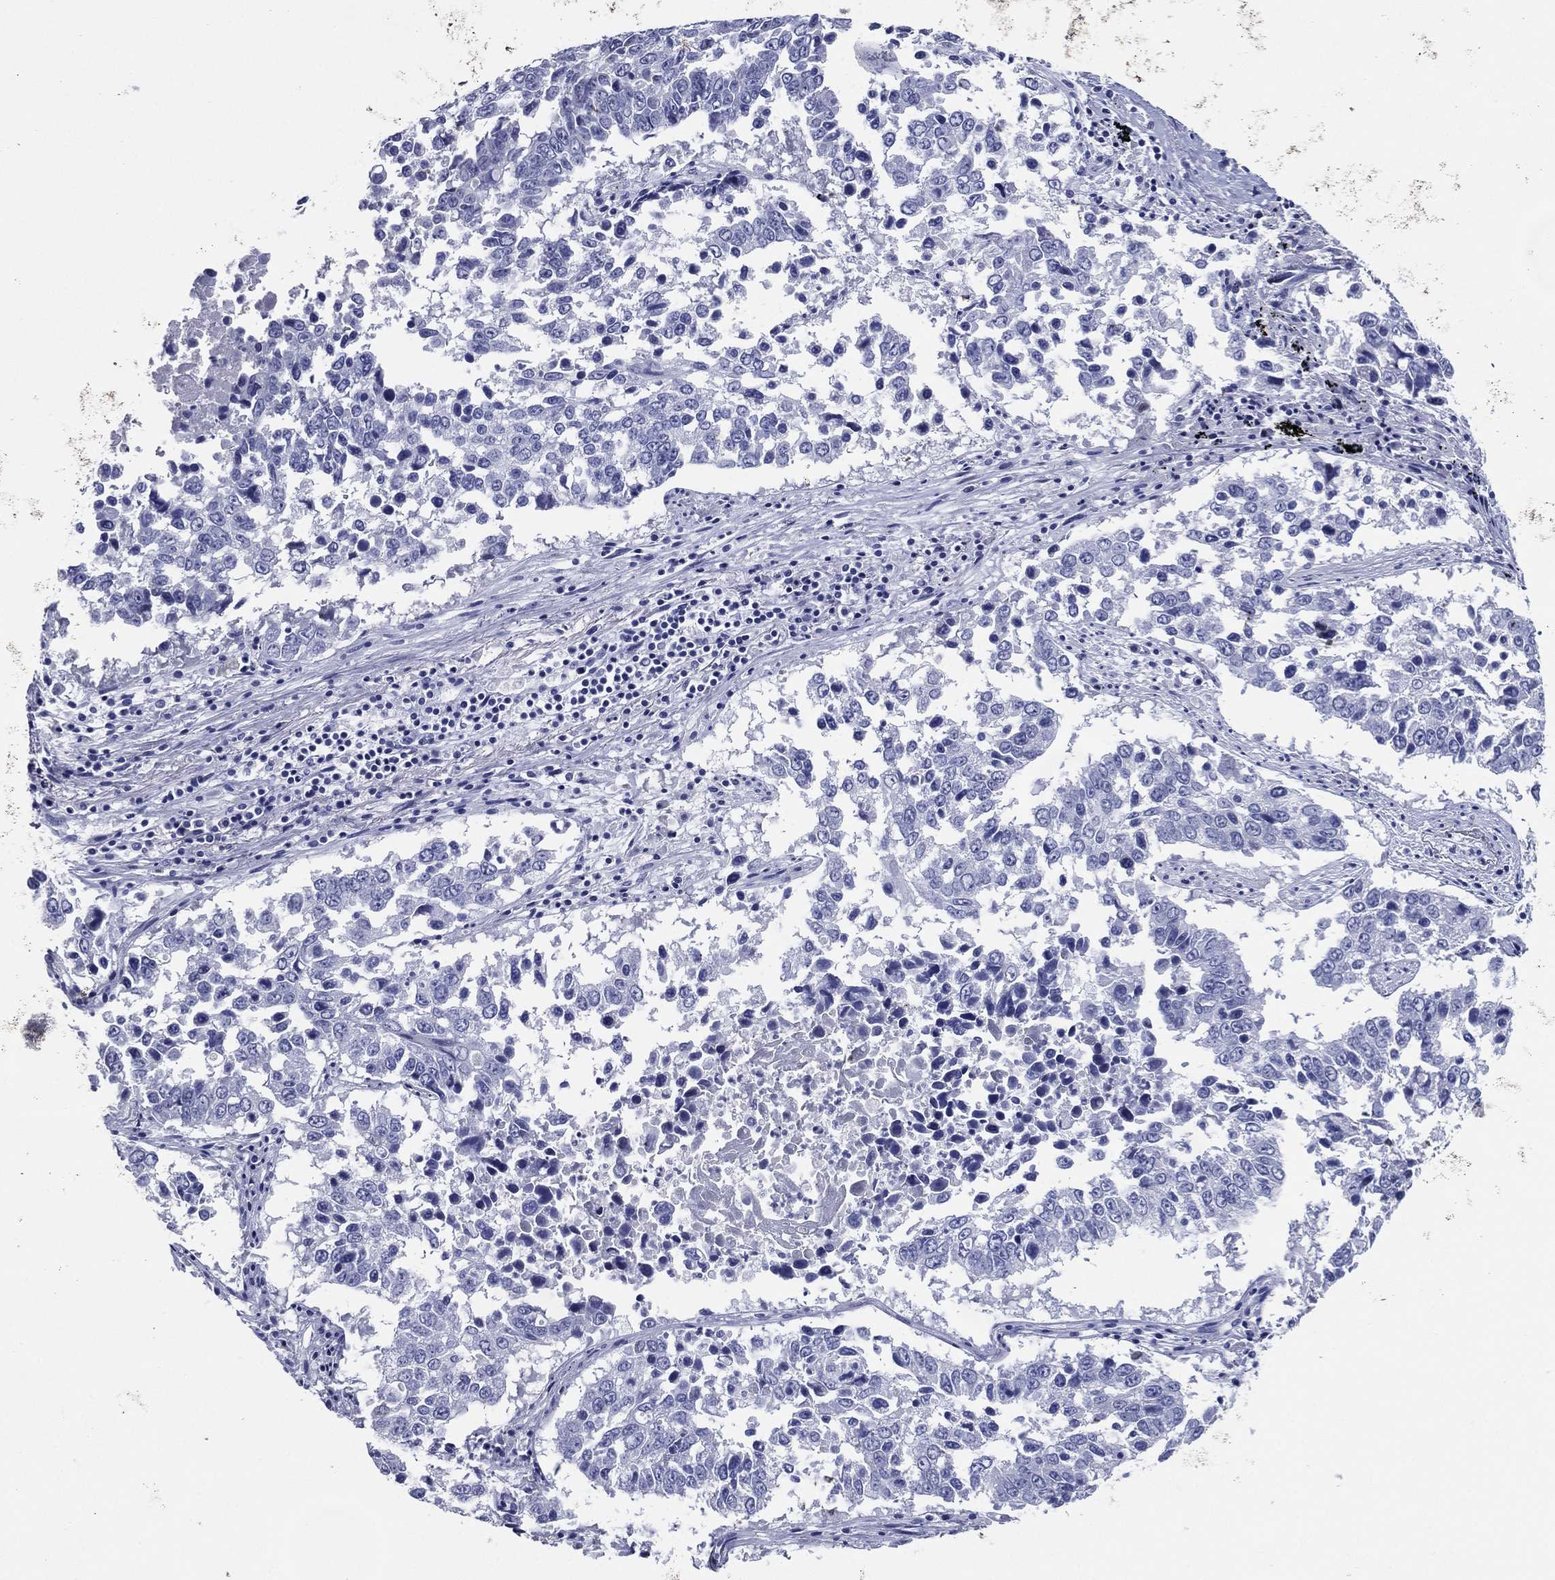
{"staining": {"intensity": "negative", "quantity": "none", "location": "none"}, "tissue": "lung cancer", "cell_type": "Tumor cells", "image_type": "cancer", "snomed": [{"axis": "morphology", "description": "Squamous cell carcinoma, NOS"}, {"axis": "topography", "description": "Lung"}], "caption": "Tumor cells are negative for protein expression in human squamous cell carcinoma (lung).", "gene": "TFAP2A", "patient": {"sex": "male", "age": 82}}